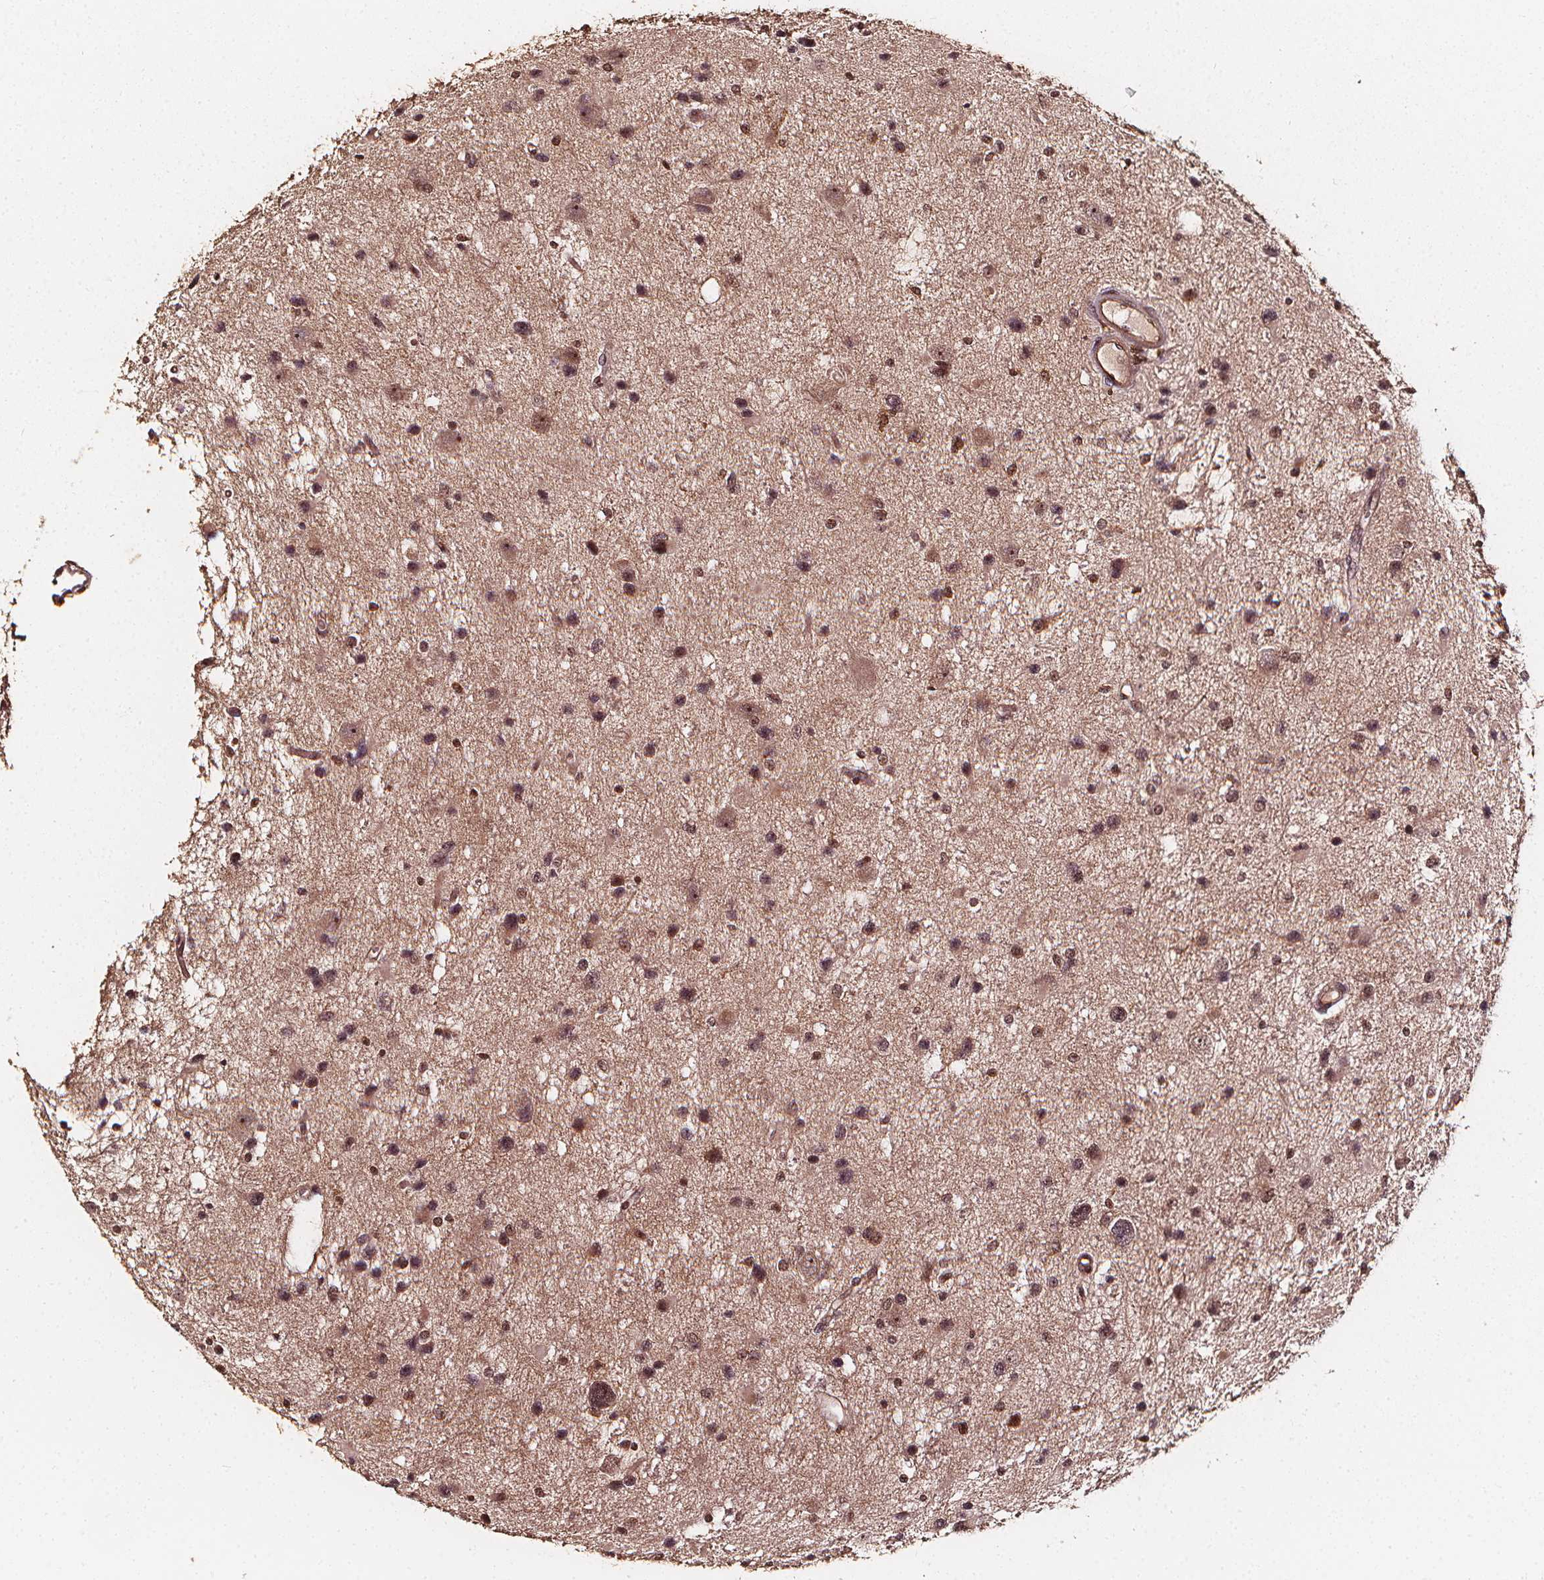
{"staining": {"intensity": "moderate", "quantity": ">75%", "location": "nuclear"}, "tissue": "glioma", "cell_type": "Tumor cells", "image_type": "cancer", "snomed": [{"axis": "morphology", "description": "Glioma, malignant, Low grade"}, {"axis": "topography", "description": "Brain"}], "caption": "Moderate nuclear positivity for a protein is identified in about >75% of tumor cells of glioma using IHC.", "gene": "EXOSC9", "patient": {"sex": "female", "age": 32}}